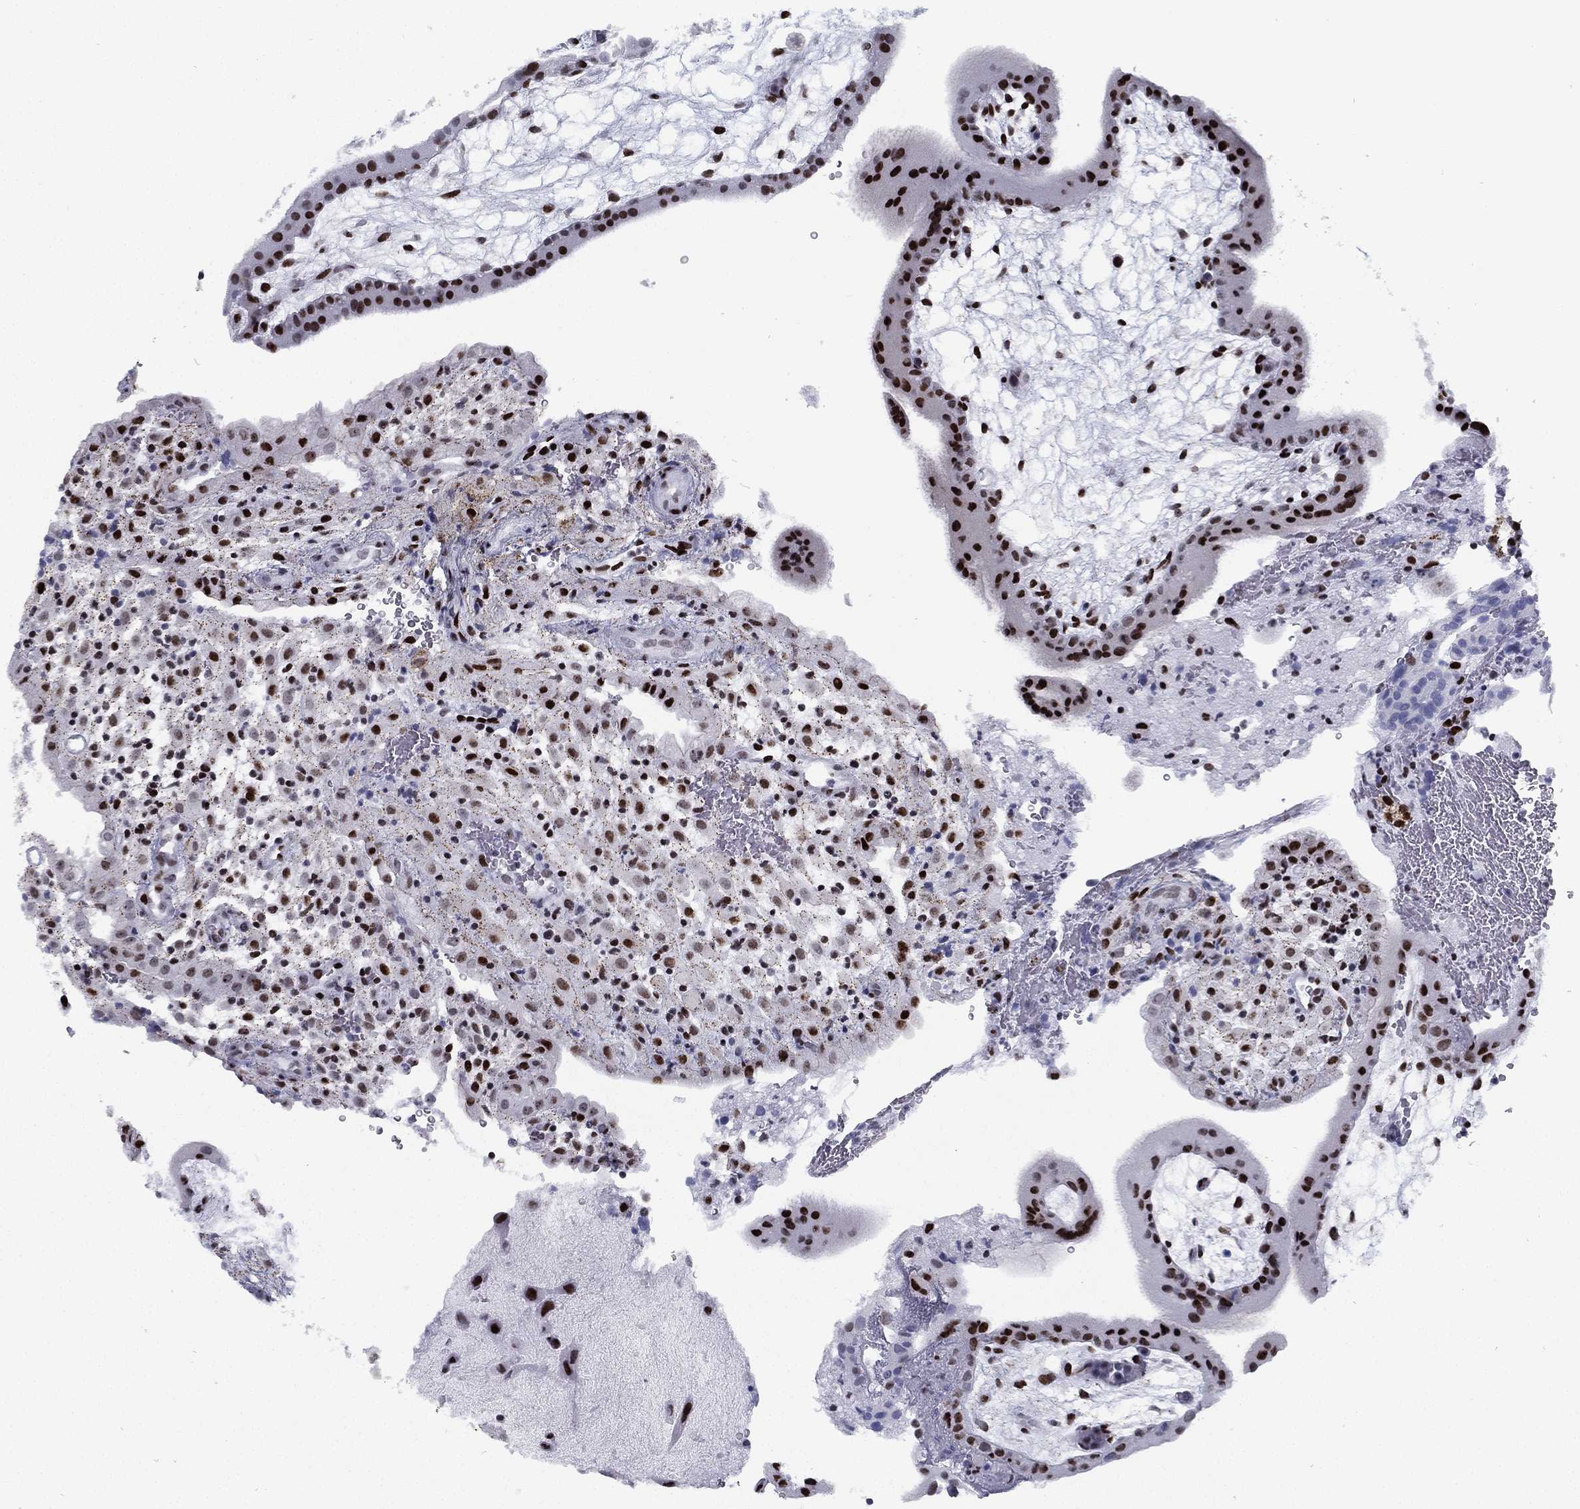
{"staining": {"intensity": "moderate", "quantity": "<25%", "location": "cytoplasmic/membranous,nuclear"}, "tissue": "placenta", "cell_type": "Decidual cells", "image_type": "normal", "snomed": [{"axis": "morphology", "description": "Normal tissue, NOS"}, {"axis": "topography", "description": "Placenta"}], "caption": "Immunohistochemistry (IHC) of normal placenta reveals low levels of moderate cytoplasmic/membranous,nuclear staining in about <25% of decidual cells. (brown staining indicates protein expression, while blue staining denotes nuclei).", "gene": "CYB561D2", "patient": {"sex": "female", "age": 19}}